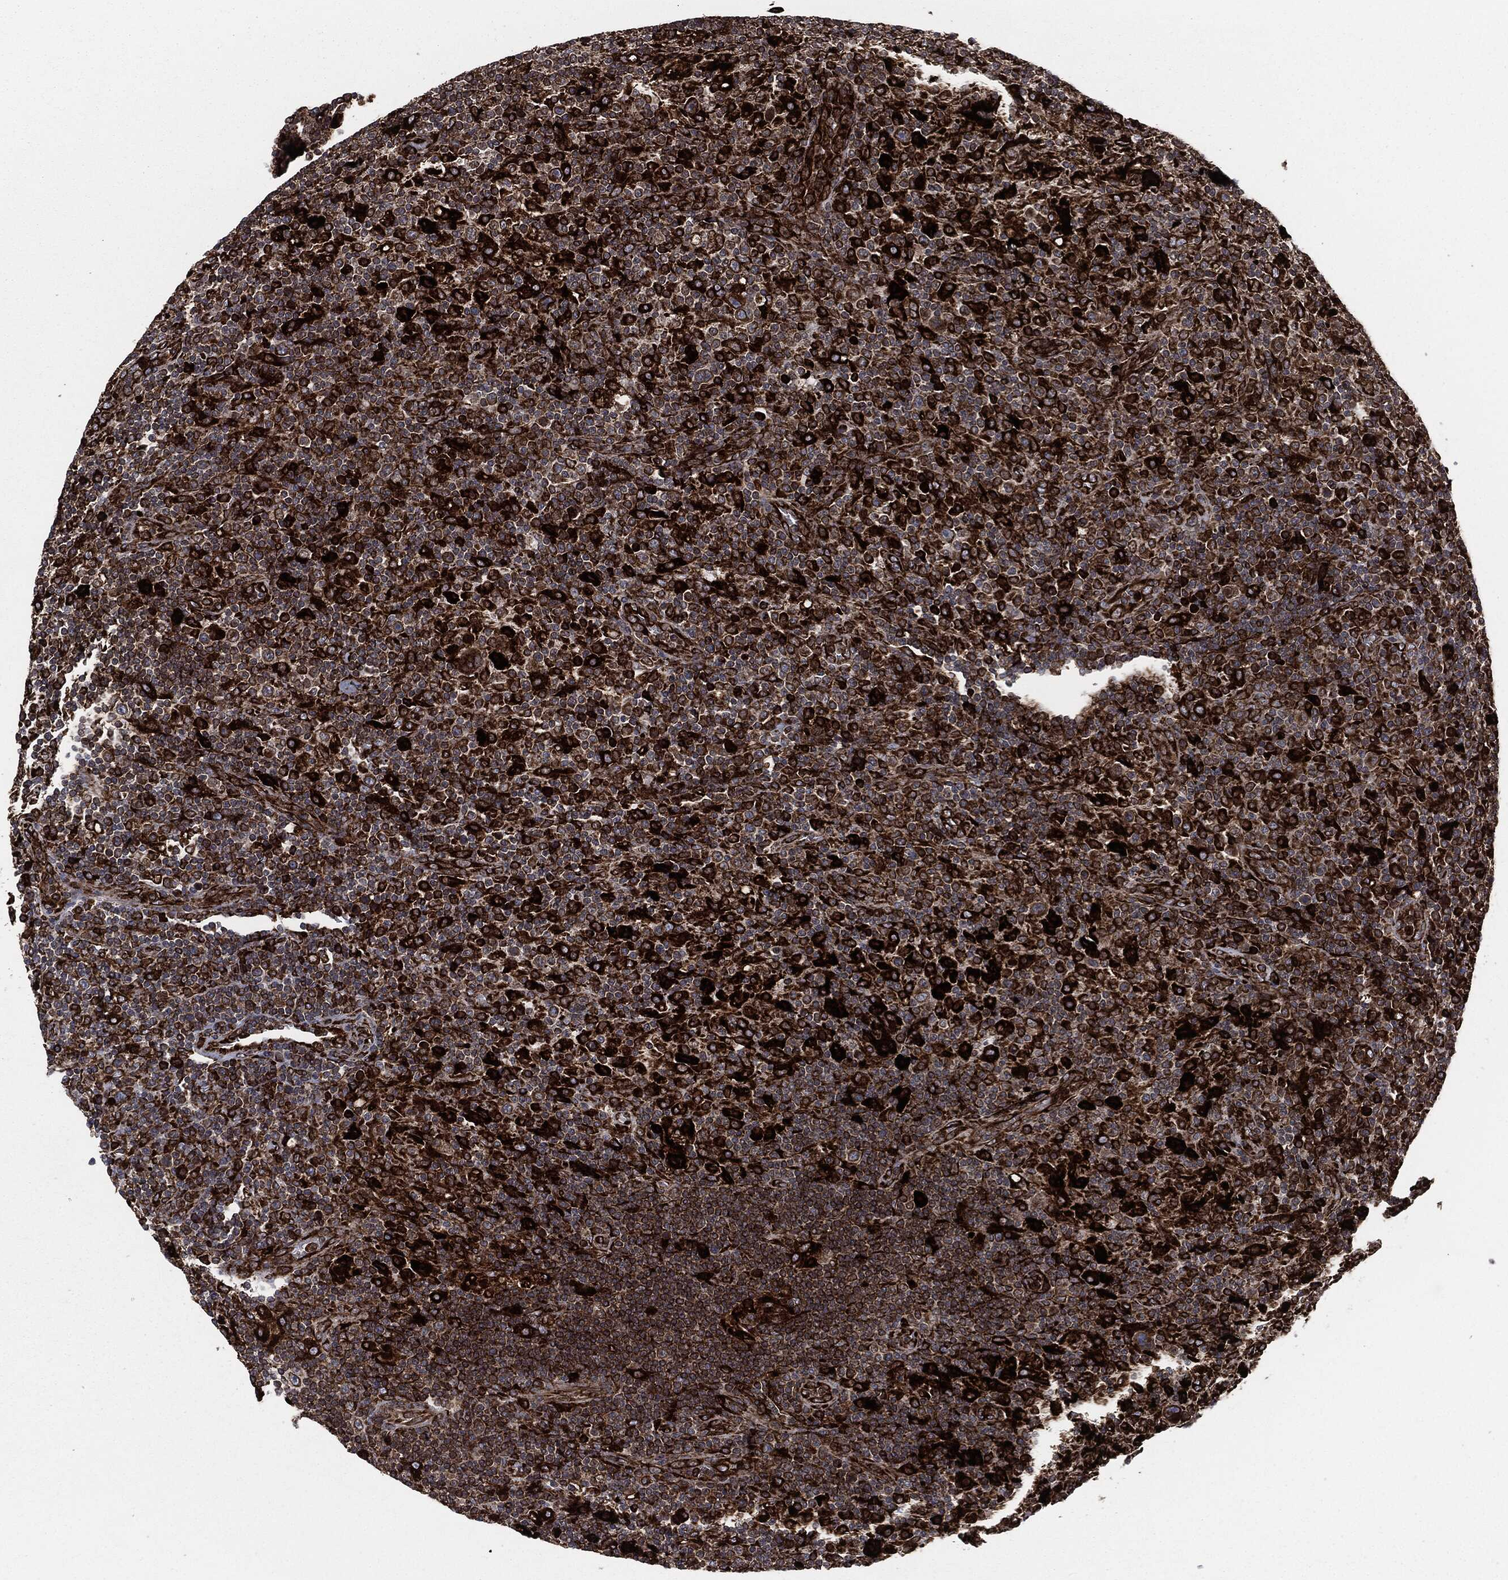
{"staining": {"intensity": "strong", "quantity": ">75%", "location": "cytoplasmic/membranous"}, "tissue": "lymphoma", "cell_type": "Tumor cells", "image_type": "cancer", "snomed": [{"axis": "morphology", "description": "Hodgkin's disease, NOS"}, {"axis": "topography", "description": "Lymph node"}], "caption": "IHC staining of Hodgkin's disease, which displays high levels of strong cytoplasmic/membranous expression in approximately >75% of tumor cells indicating strong cytoplasmic/membranous protein positivity. The staining was performed using DAB (brown) for protein detection and nuclei were counterstained in hematoxylin (blue).", "gene": "CALR", "patient": {"sex": "male", "age": 70}}